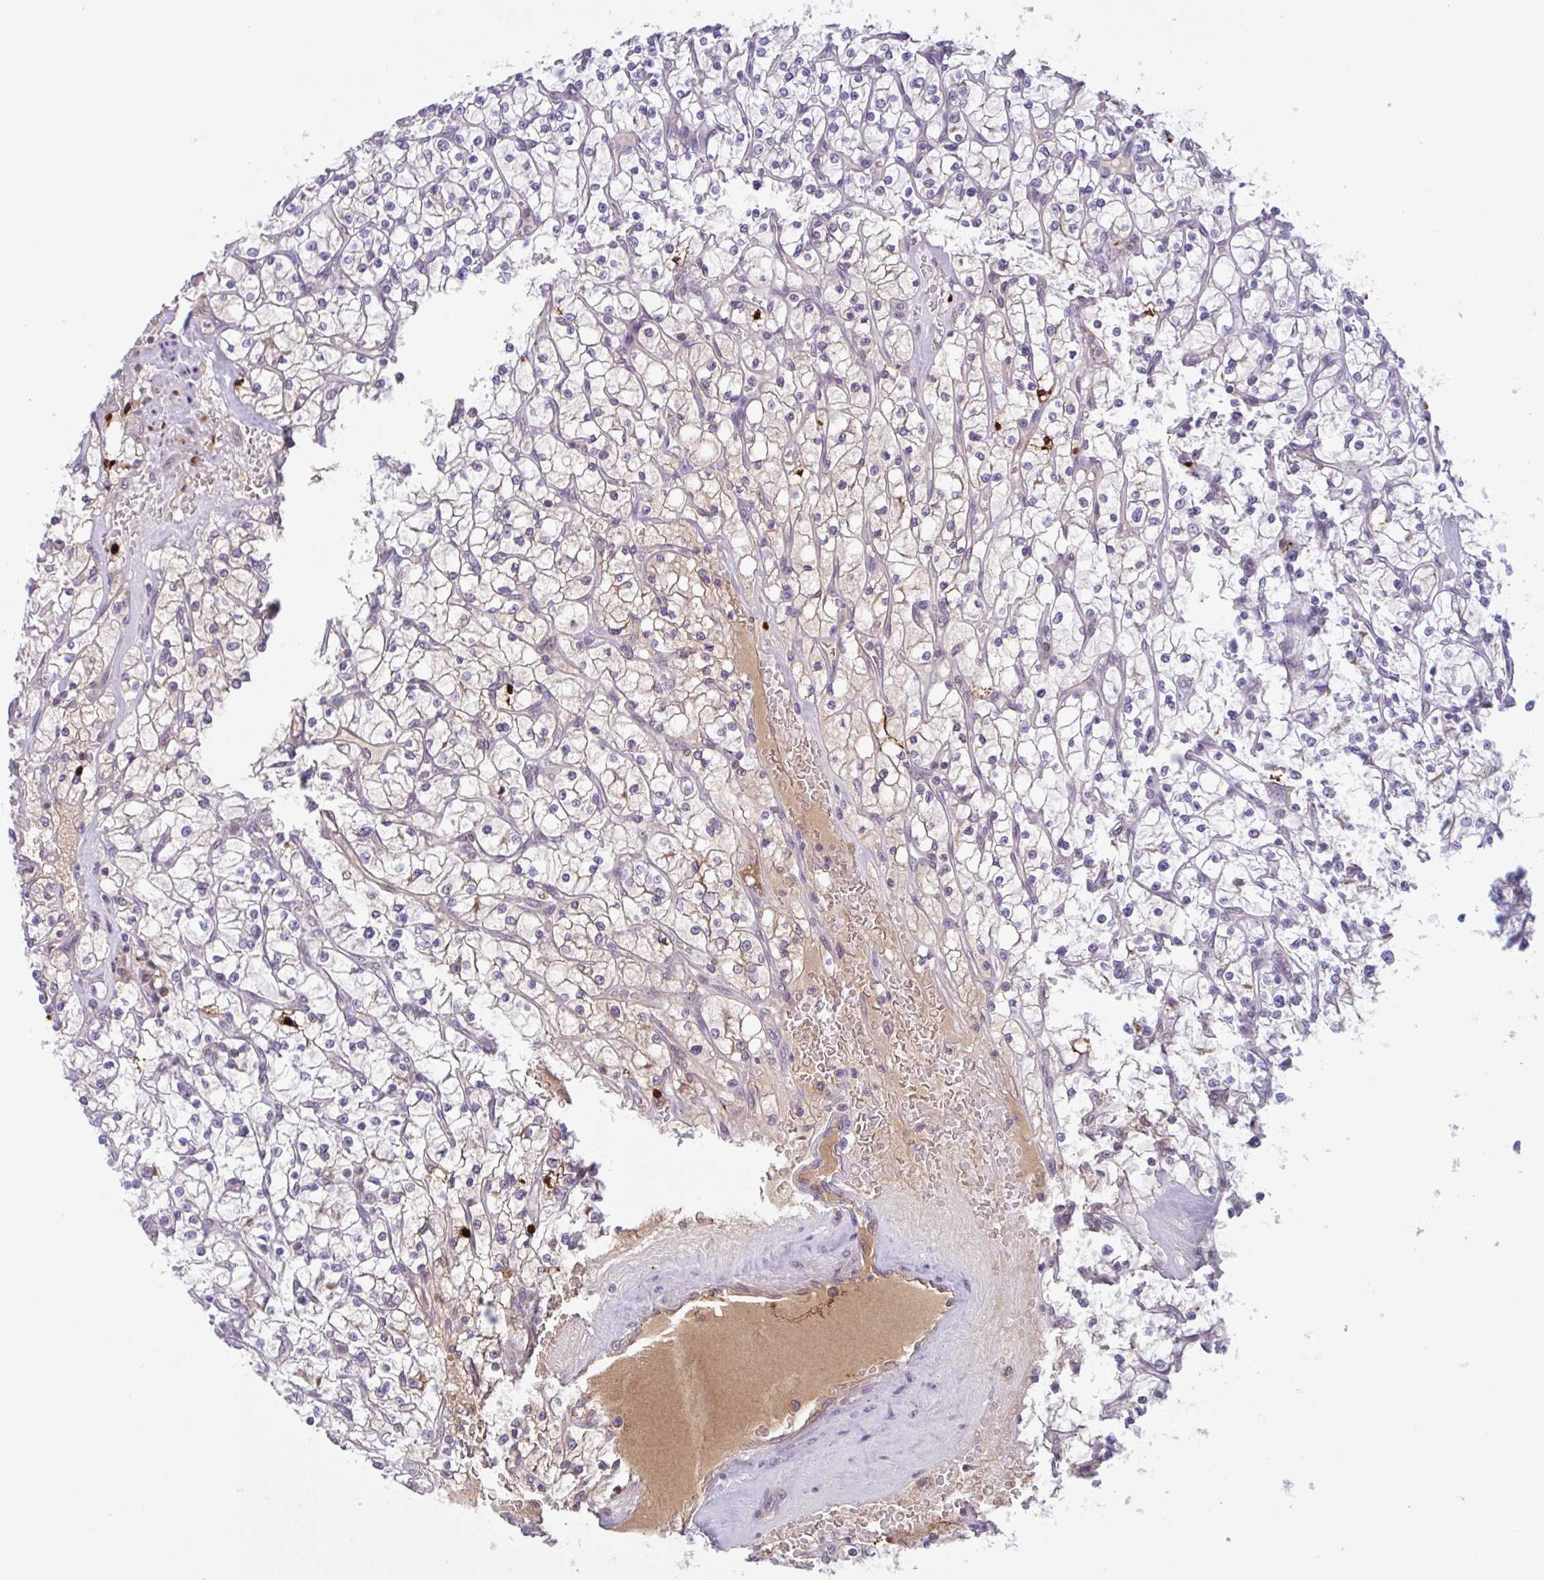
{"staining": {"intensity": "weak", "quantity": "<25%", "location": "cytoplasmic/membranous"}, "tissue": "renal cancer", "cell_type": "Tumor cells", "image_type": "cancer", "snomed": [{"axis": "morphology", "description": "Adenocarcinoma, NOS"}, {"axis": "topography", "description": "Kidney"}], "caption": "Tumor cells show no significant expression in renal cancer.", "gene": "PLG", "patient": {"sex": "female", "age": 64}}